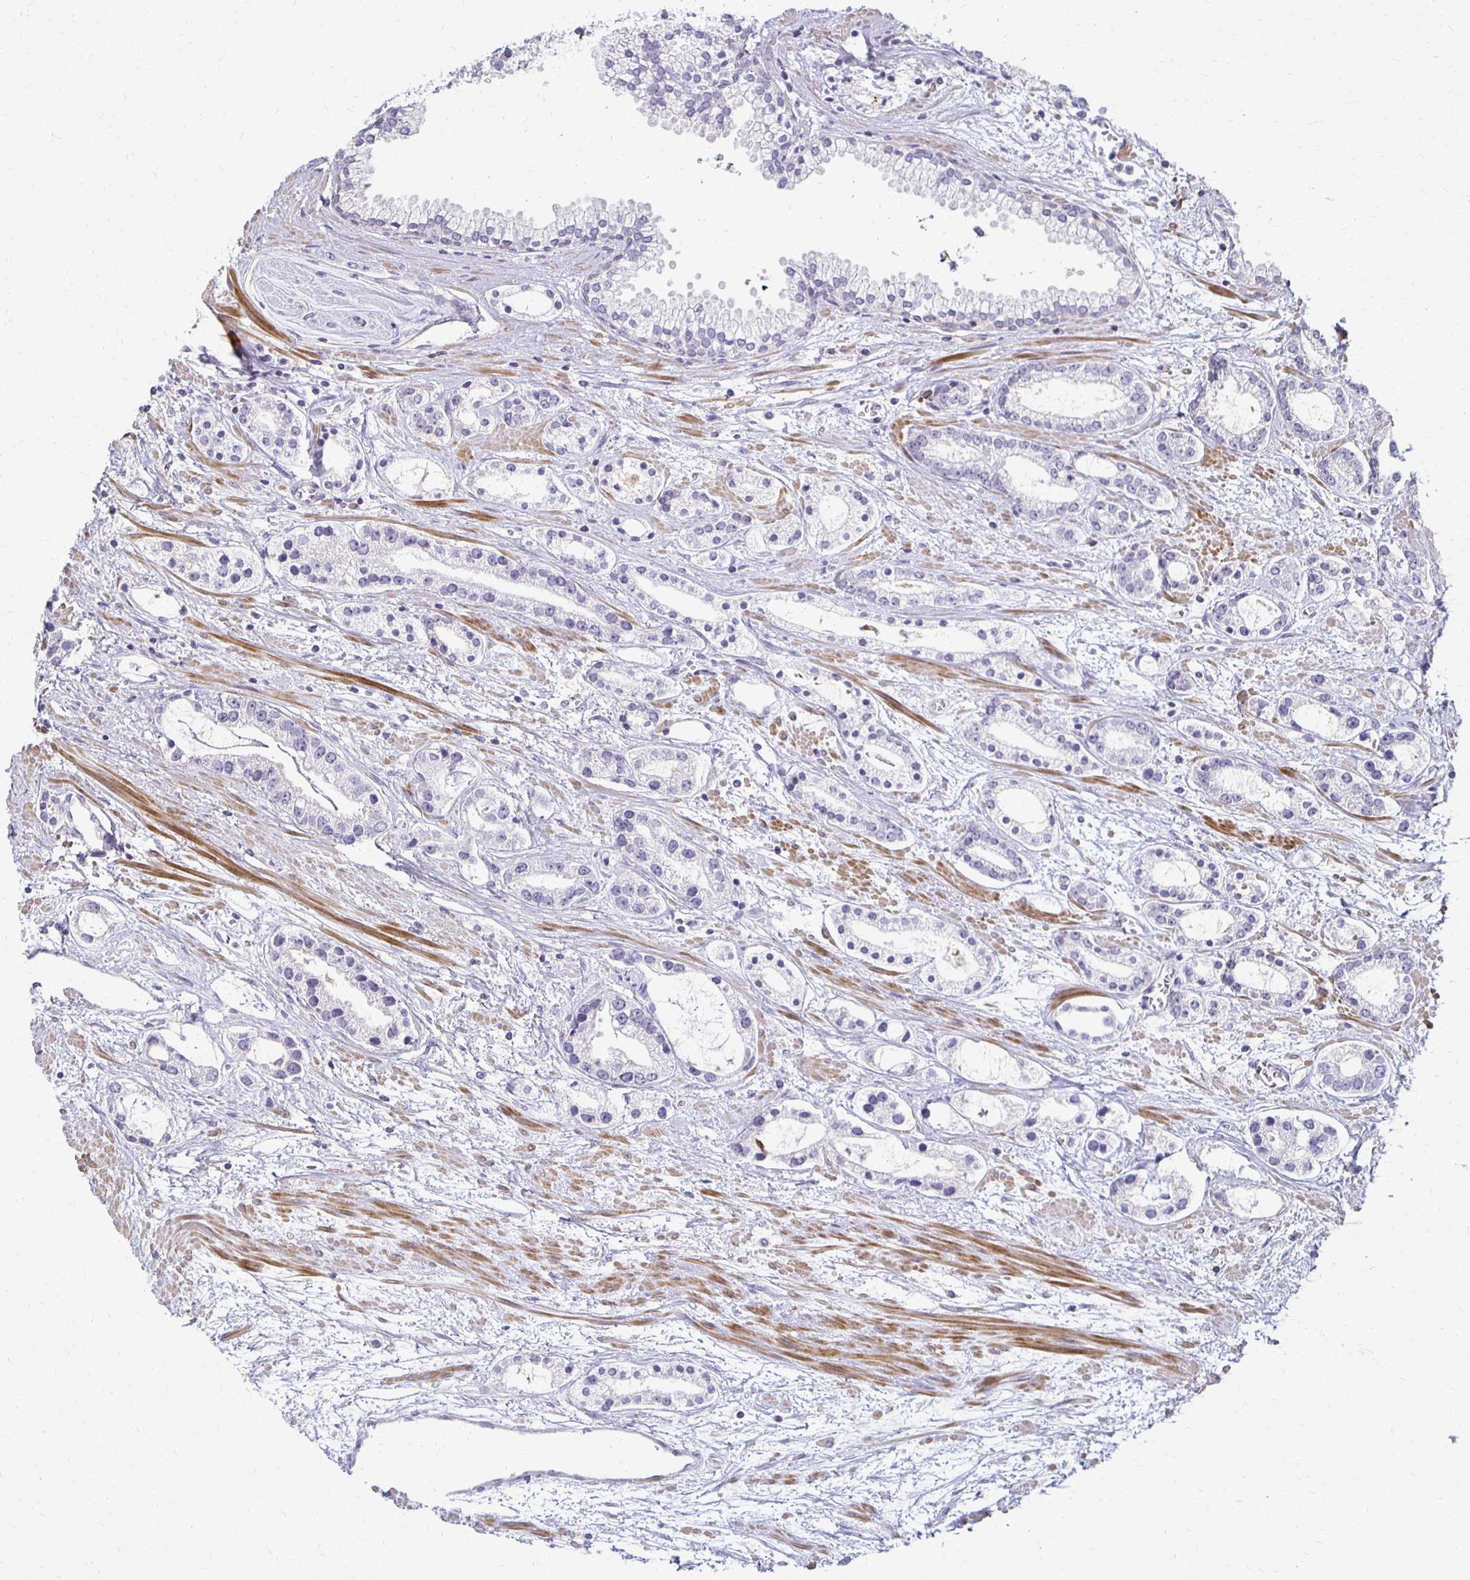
{"staining": {"intensity": "negative", "quantity": "none", "location": "none"}, "tissue": "prostate cancer", "cell_type": "Tumor cells", "image_type": "cancer", "snomed": [{"axis": "morphology", "description": "Adenocarcinoma, Medium grade"}, {"axis": "topography", "description": "Prostate"}], "caption": "Tumor cells are negative for protein expression in human medium-grade adenocarcinoma (prostate).", "gene": "FOXO4", "patient": {"sex": "male", "age": 57}}